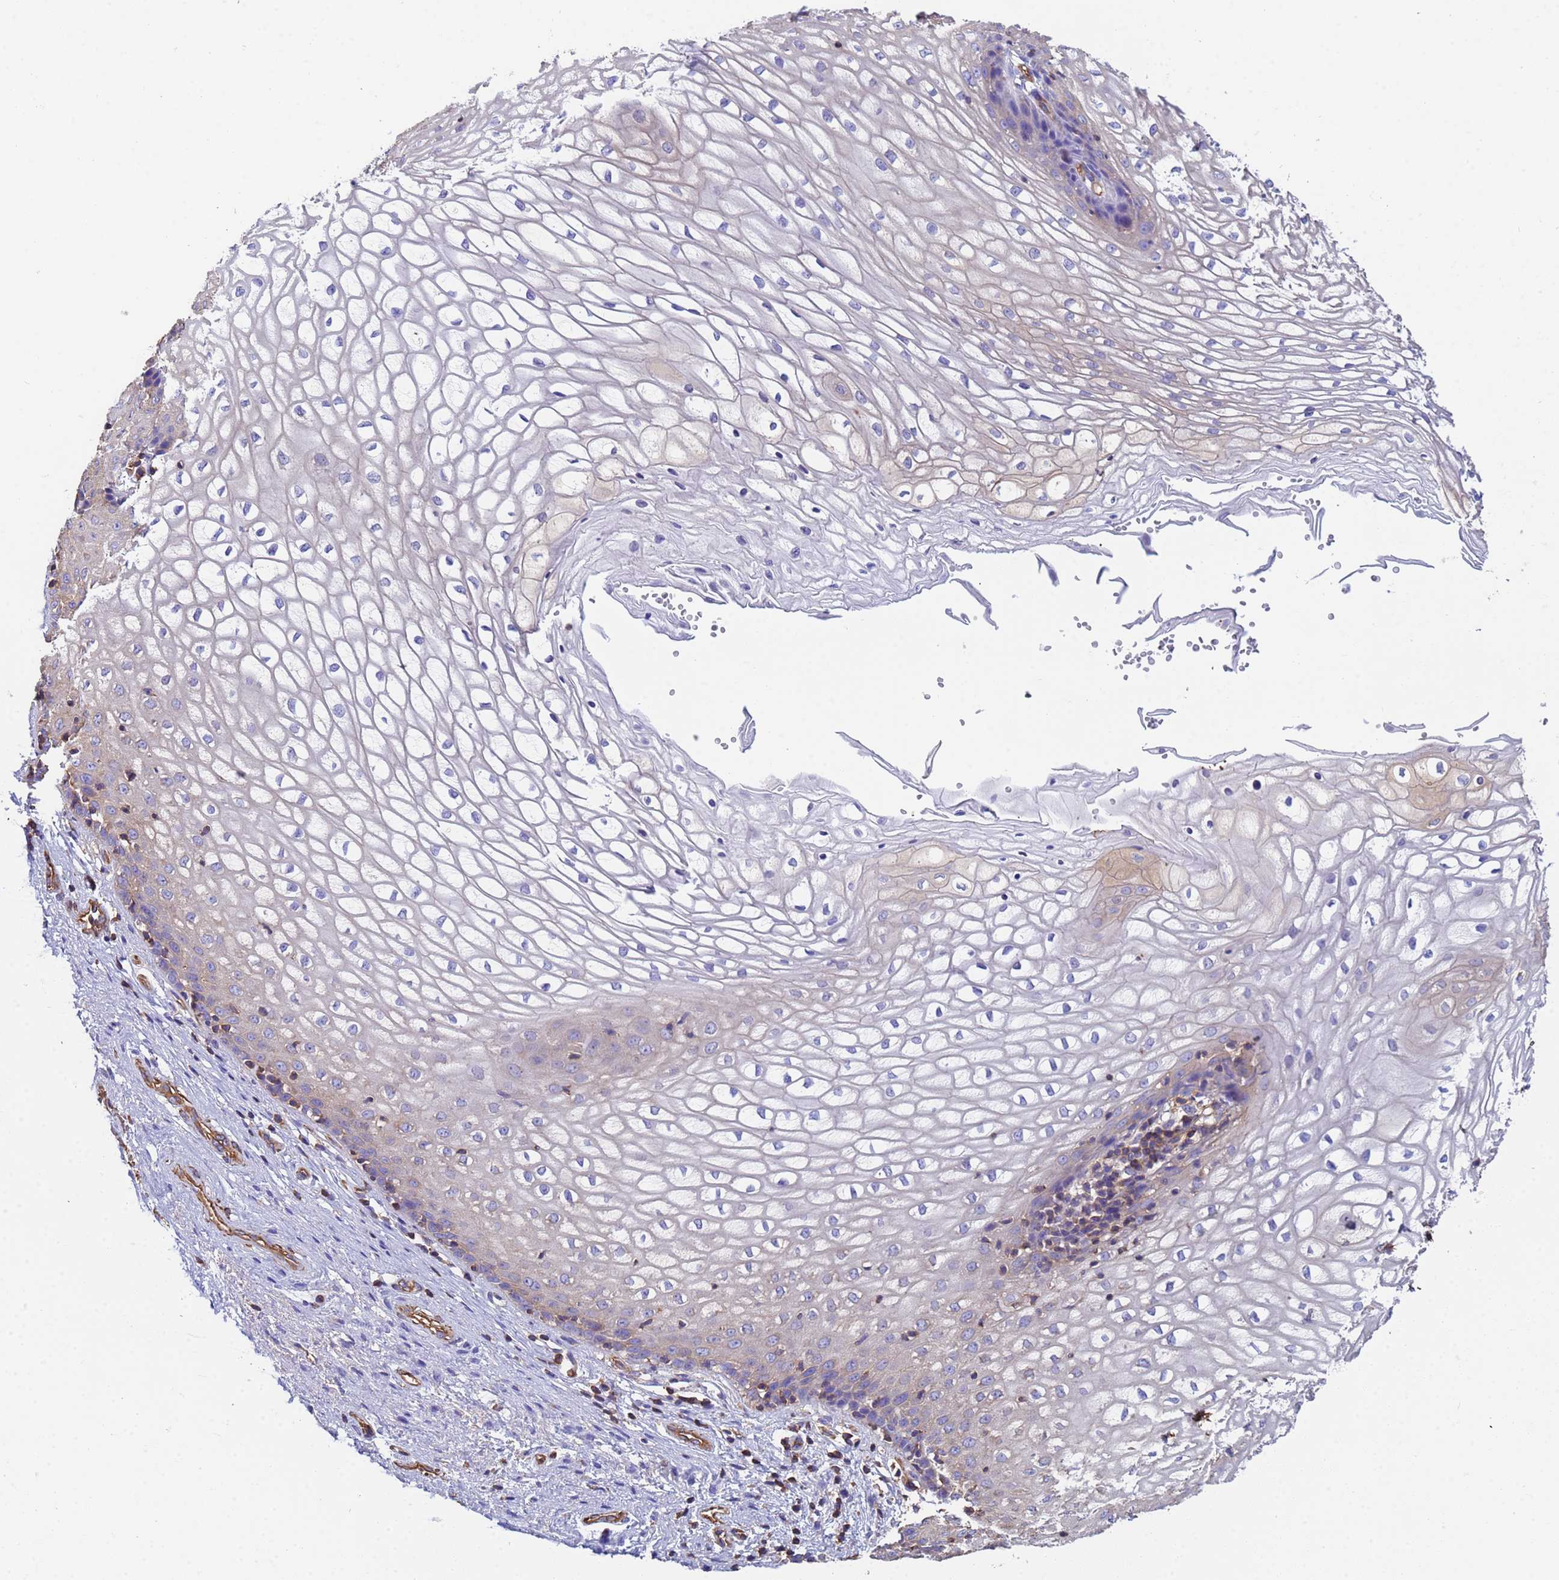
{"staining": {"intensity": "negative", "quantity": "none", "location": "none"}, "tissue": "vagina", "cell_type": "Squamous epithelial cells", "image_type": "normal", "snomed": [{"axis": "morphology", "description": "Normal tissue, NOS"}, {"axis": "topography", "description": "Vagina"}], "caption": "IHC micrograph of benign human vagina stained for a protein (brown), which exhibits no staining in squamous epithelial cells.", "gene": "MYL12A", "patient": {"sex": "female", "age": 34}}